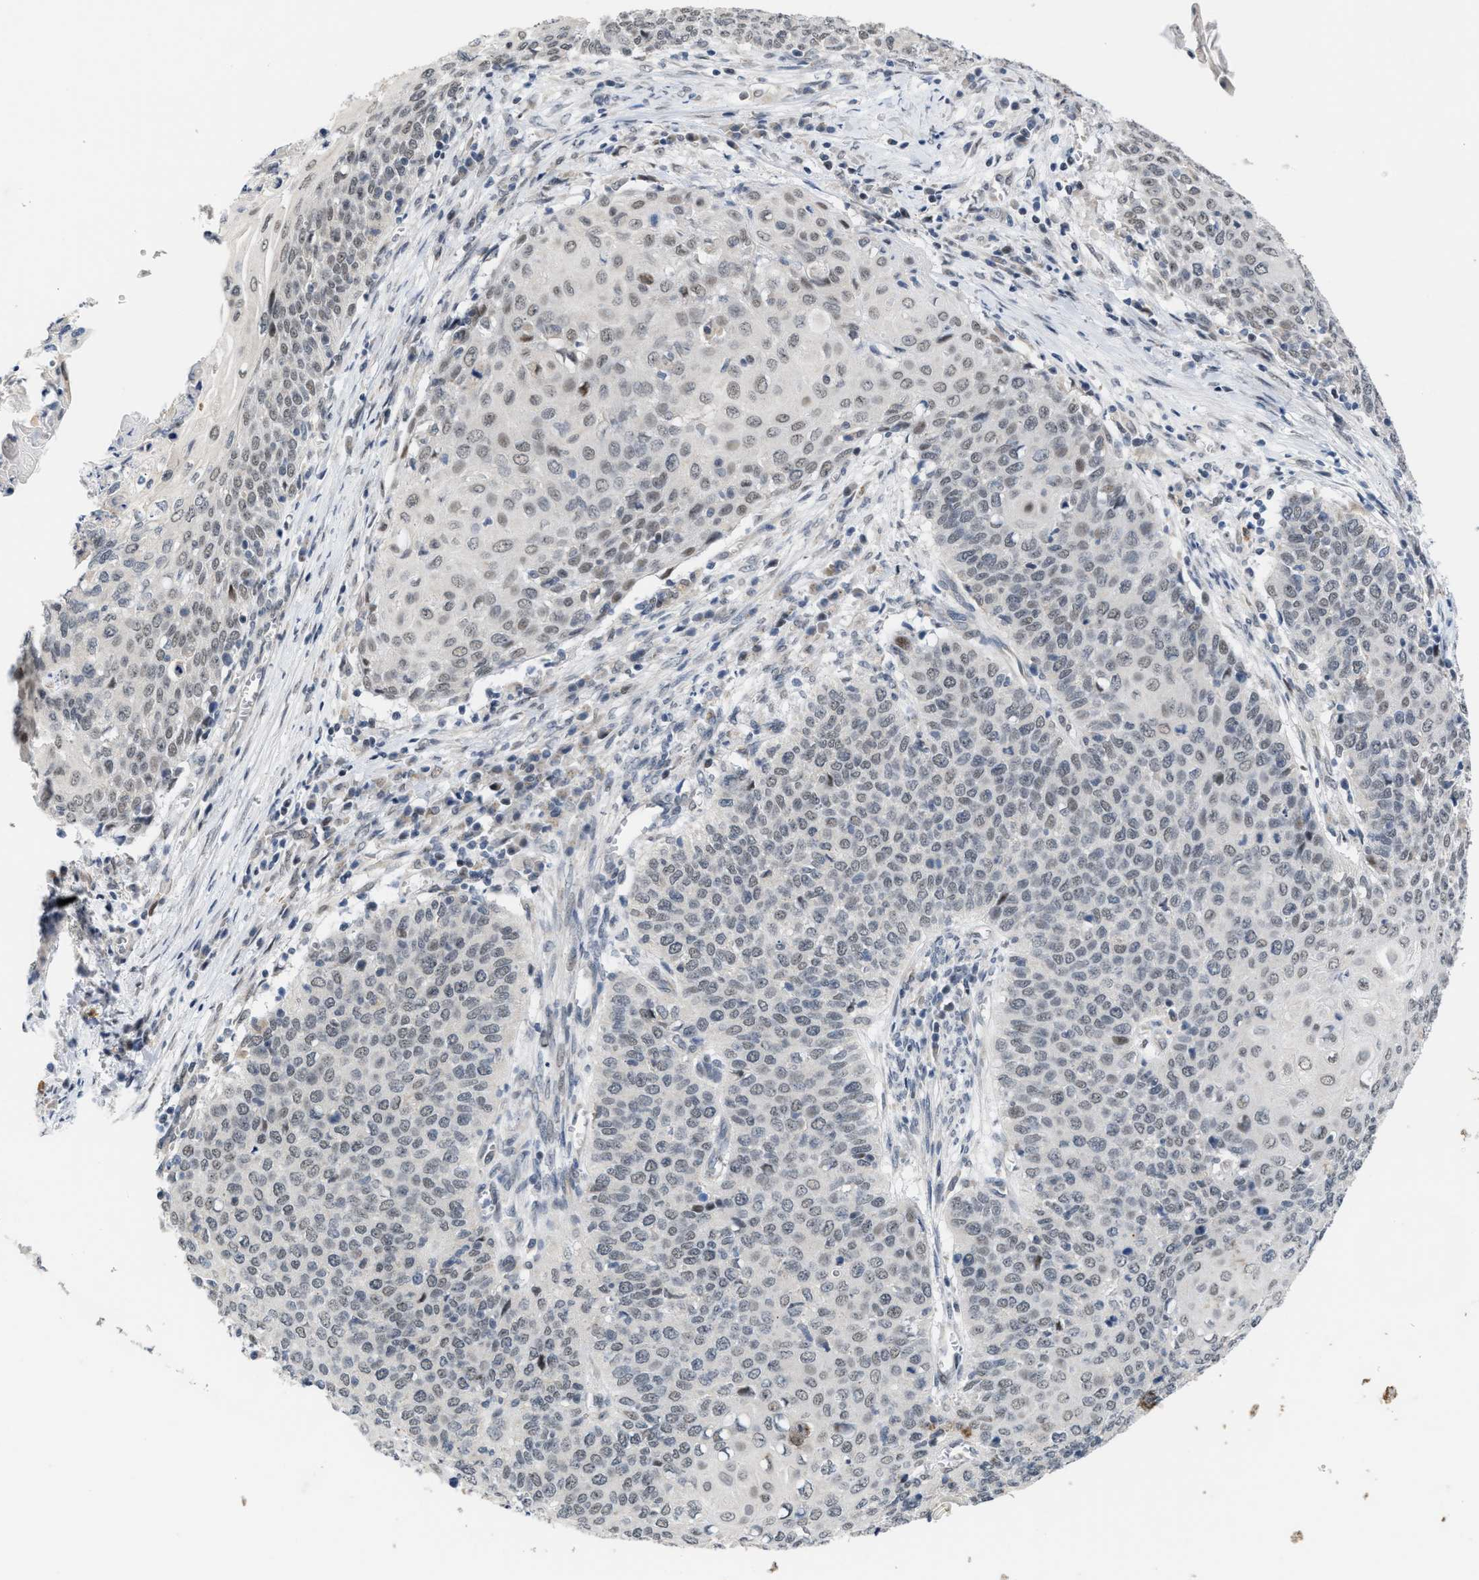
{"staining": {"intensity": "weak", "quantity": "<25%", "location": "nuclear"}, "tissue": "cervical cancer", "cell_type": "Tumor cells", "image_type": "cancer", "snomed": [{"axis": "morphology", "description": "Squamous cell carcinoma, NOS"}, {"axis": "topography", "description": "Cervix"}], "caption": "High magnification brightfield microscopy of cervical squamous cell carcinoma stained with DAB (brown) and counterstained with hematoxylin (blue): tumor cells show no significant expression.", "gene": "TXNRD3", "patient": {"sex": "female", "age": 39}}